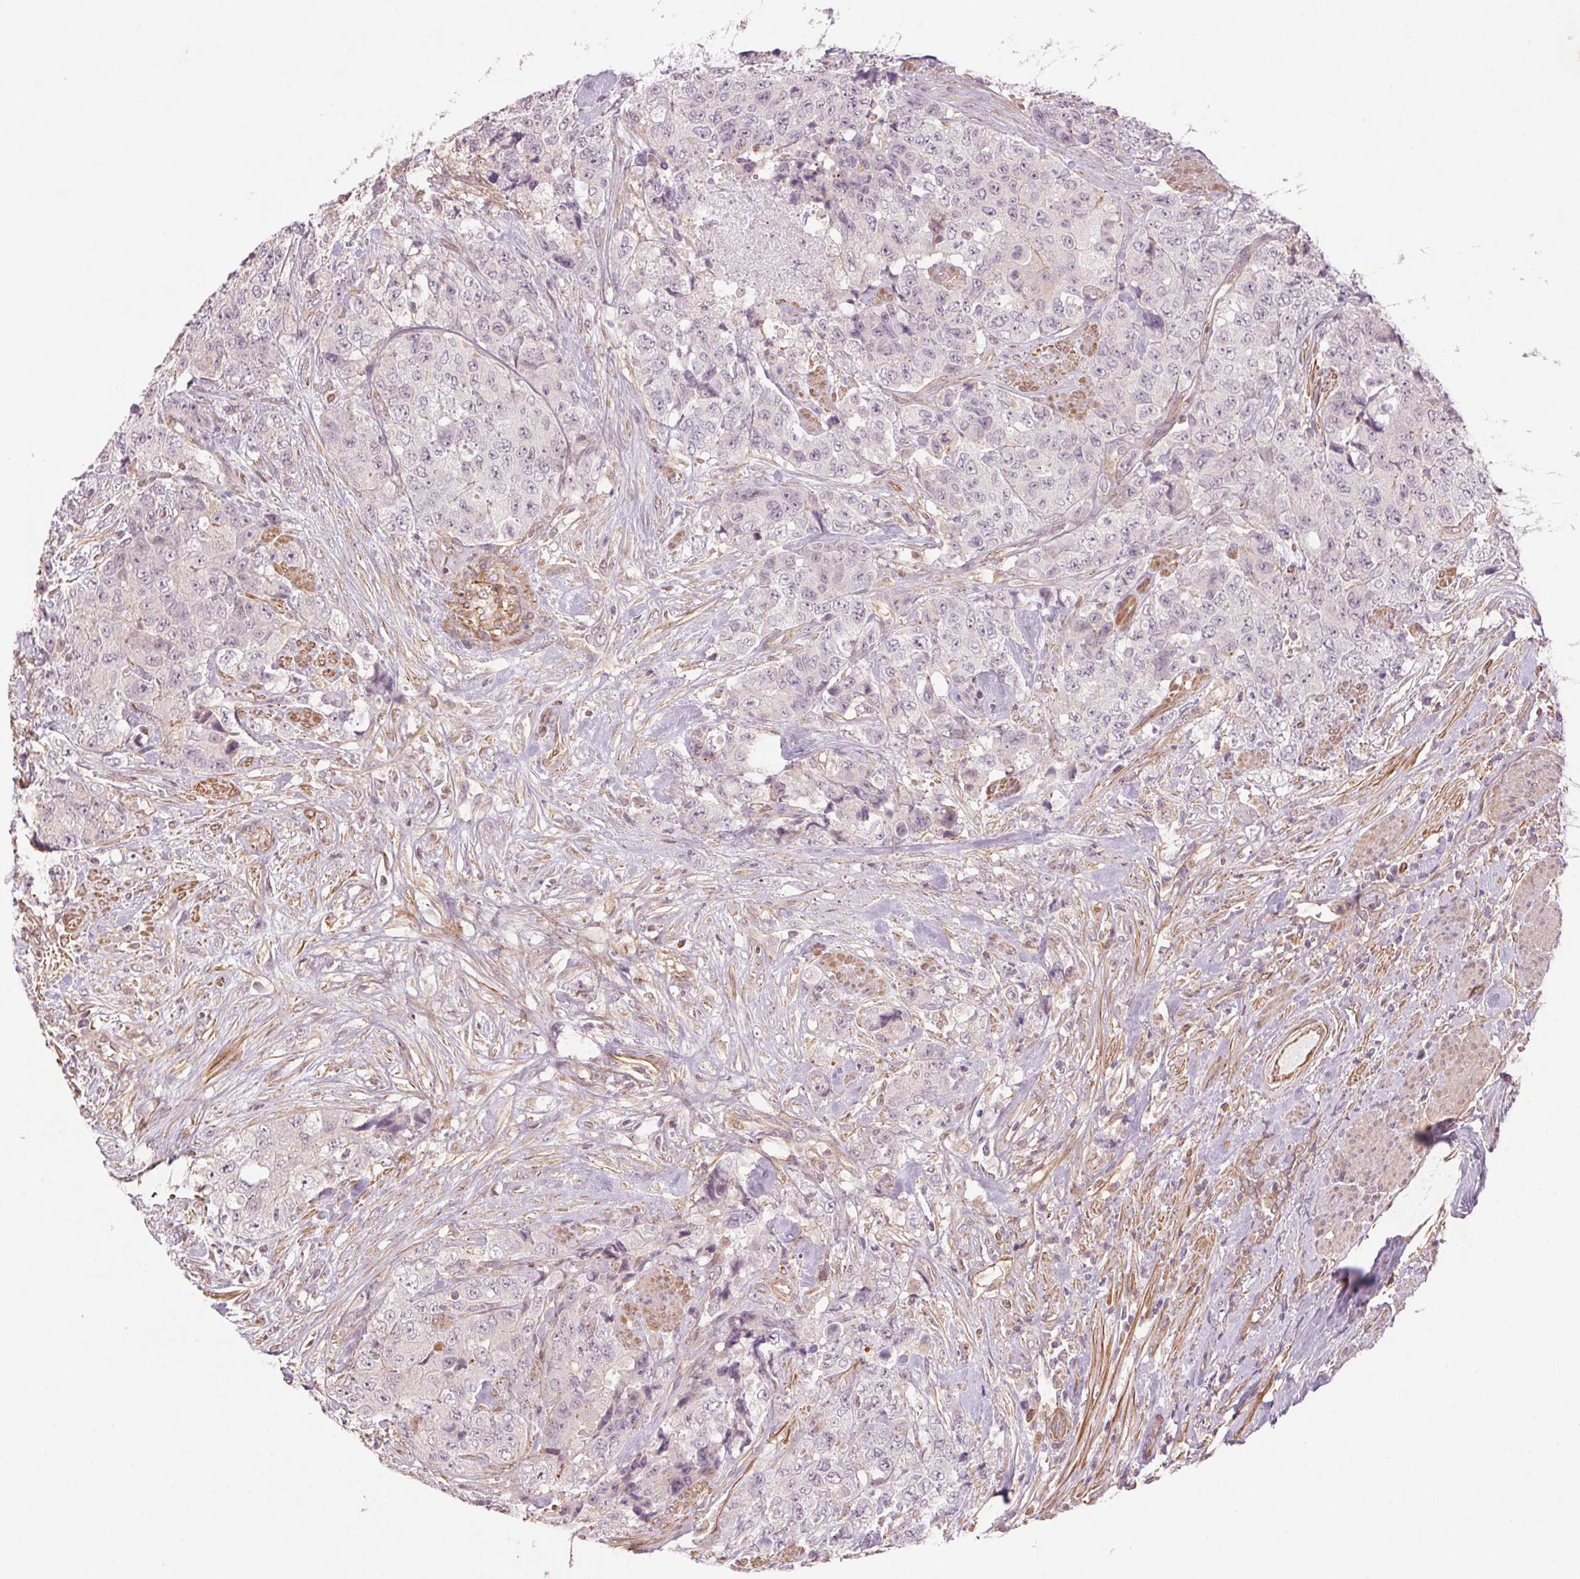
{"staining": {"intensity": "negative", "quantity": "none", "location": "none"}, "tissue": "urothelial cancer", "cell_type": "Tumor cells", "image_type": "cancer", "snomed": [{"axis": "morphology", "description": "Urothelial carcinoma, High grade"}, {"axis": "topography", "description": "Urinary bladder"}], "caption": "Immunohistochemistry micrograph of neoplastic tissue: human urothelial cancer stained with DAB exhibits no significant protein positivity in tumor cells. (Stains: DAB (3,3'-diaminobenzidine) immunohistochemistry with hematoxylin counter stain, Microscopy: brightfield microscopy at high magnification).", "gene": "CCSER1", "patient": {"sex": "female", "age": 78}}